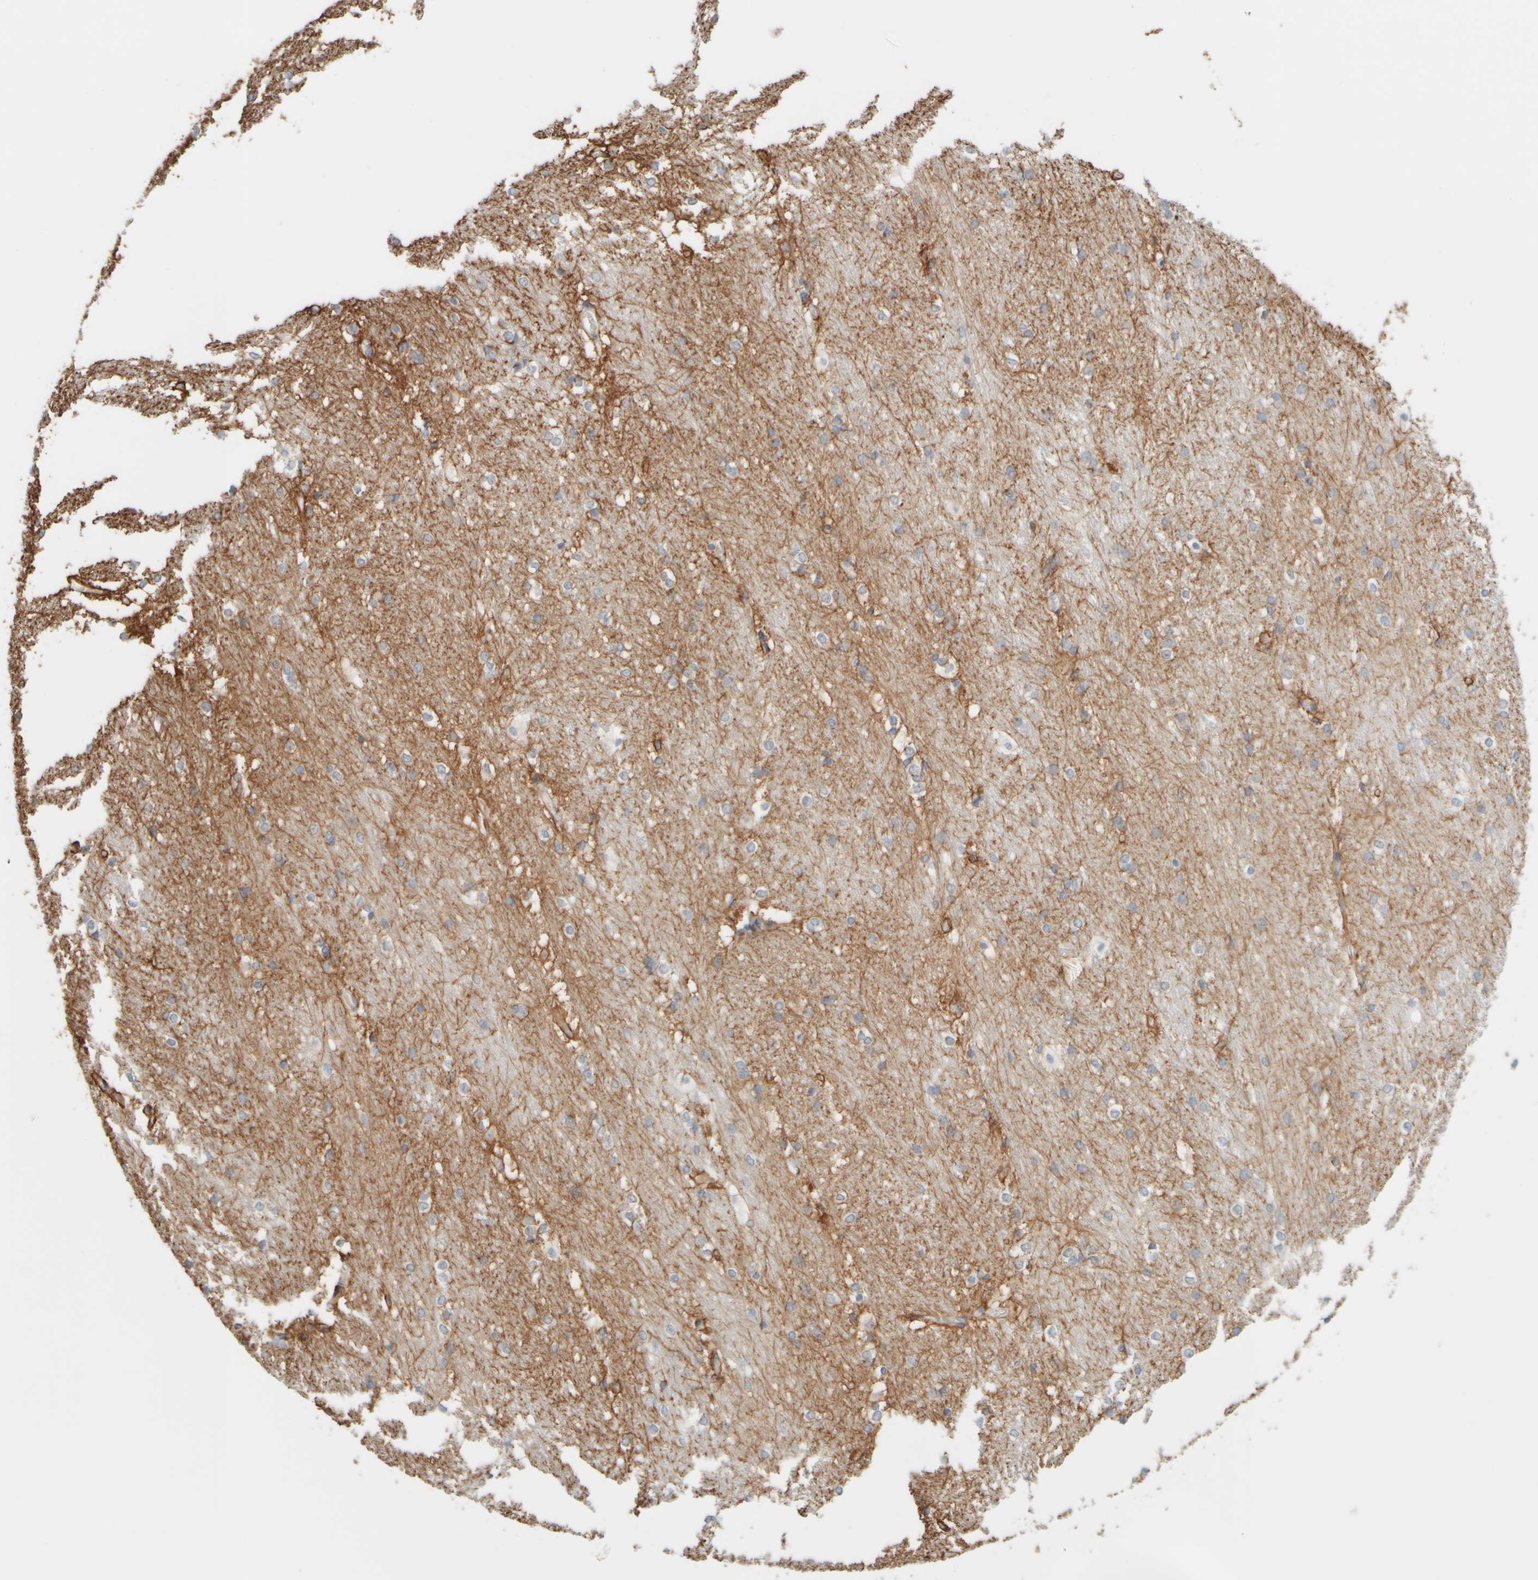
{"staining": {"intensity": "negative", "quantity": "none", "location": "none"}, "tissue": "caudate", "cell_type": "Glial cells", "image_type": "normal", "snomed": [{"axis": "morphology", "description": "Normal tissue, NOS"}, {"axis": "topography", "description": "Lateral ventricle wall"}], "caption": "A histopathology image of caudate stained for a protein displays no brown staining in glial cells. Brightfield microscopy of IHC stained with DAB (3,3'-diaminobenzidine) (brown) and hematoxylin (blue), captured at high magnification.", "gene": "GOPC", "patient": {"sex": "female", "age": 19}}